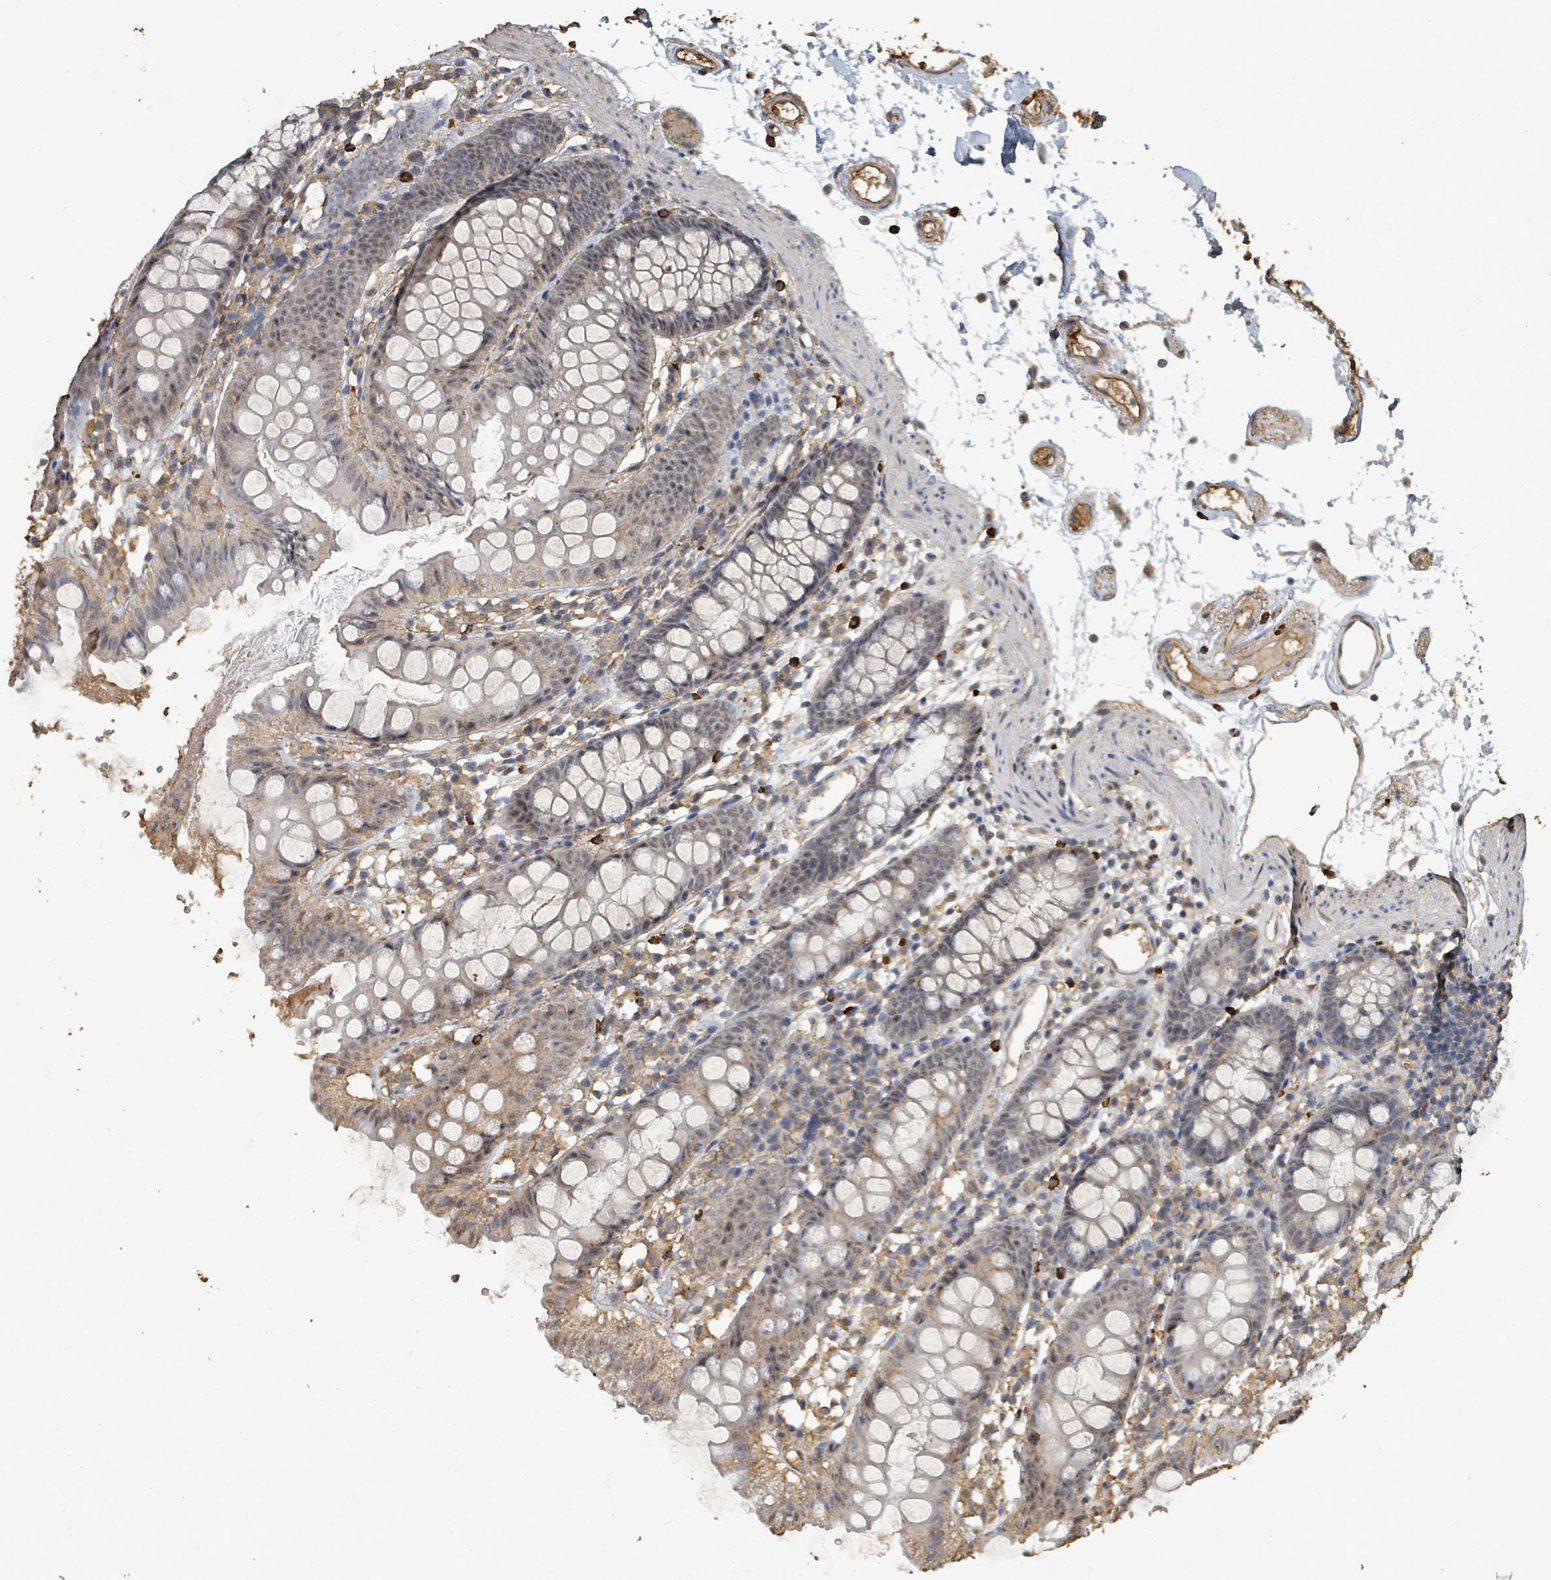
{"staining": {"intensity": "moderate", "quantity": ">75%", "location": "cytoplasmic/membranous"}, "tissue": "colon", "cell_type": "Endothelial cells", "image_type": "normal", "snomed": [{"axis": "morphology", "description": "Normal tissue, NOS"}, {"axis": "topography", "description": "Colon"}], "caption": "Immunohistochemical staining of benign colon displays moderate cytoplasmic/membranous protein staining in approximately >75% of endothelial cells.", "gene": "C6orf52", "patient": {"sex": "female", "age": 84}}